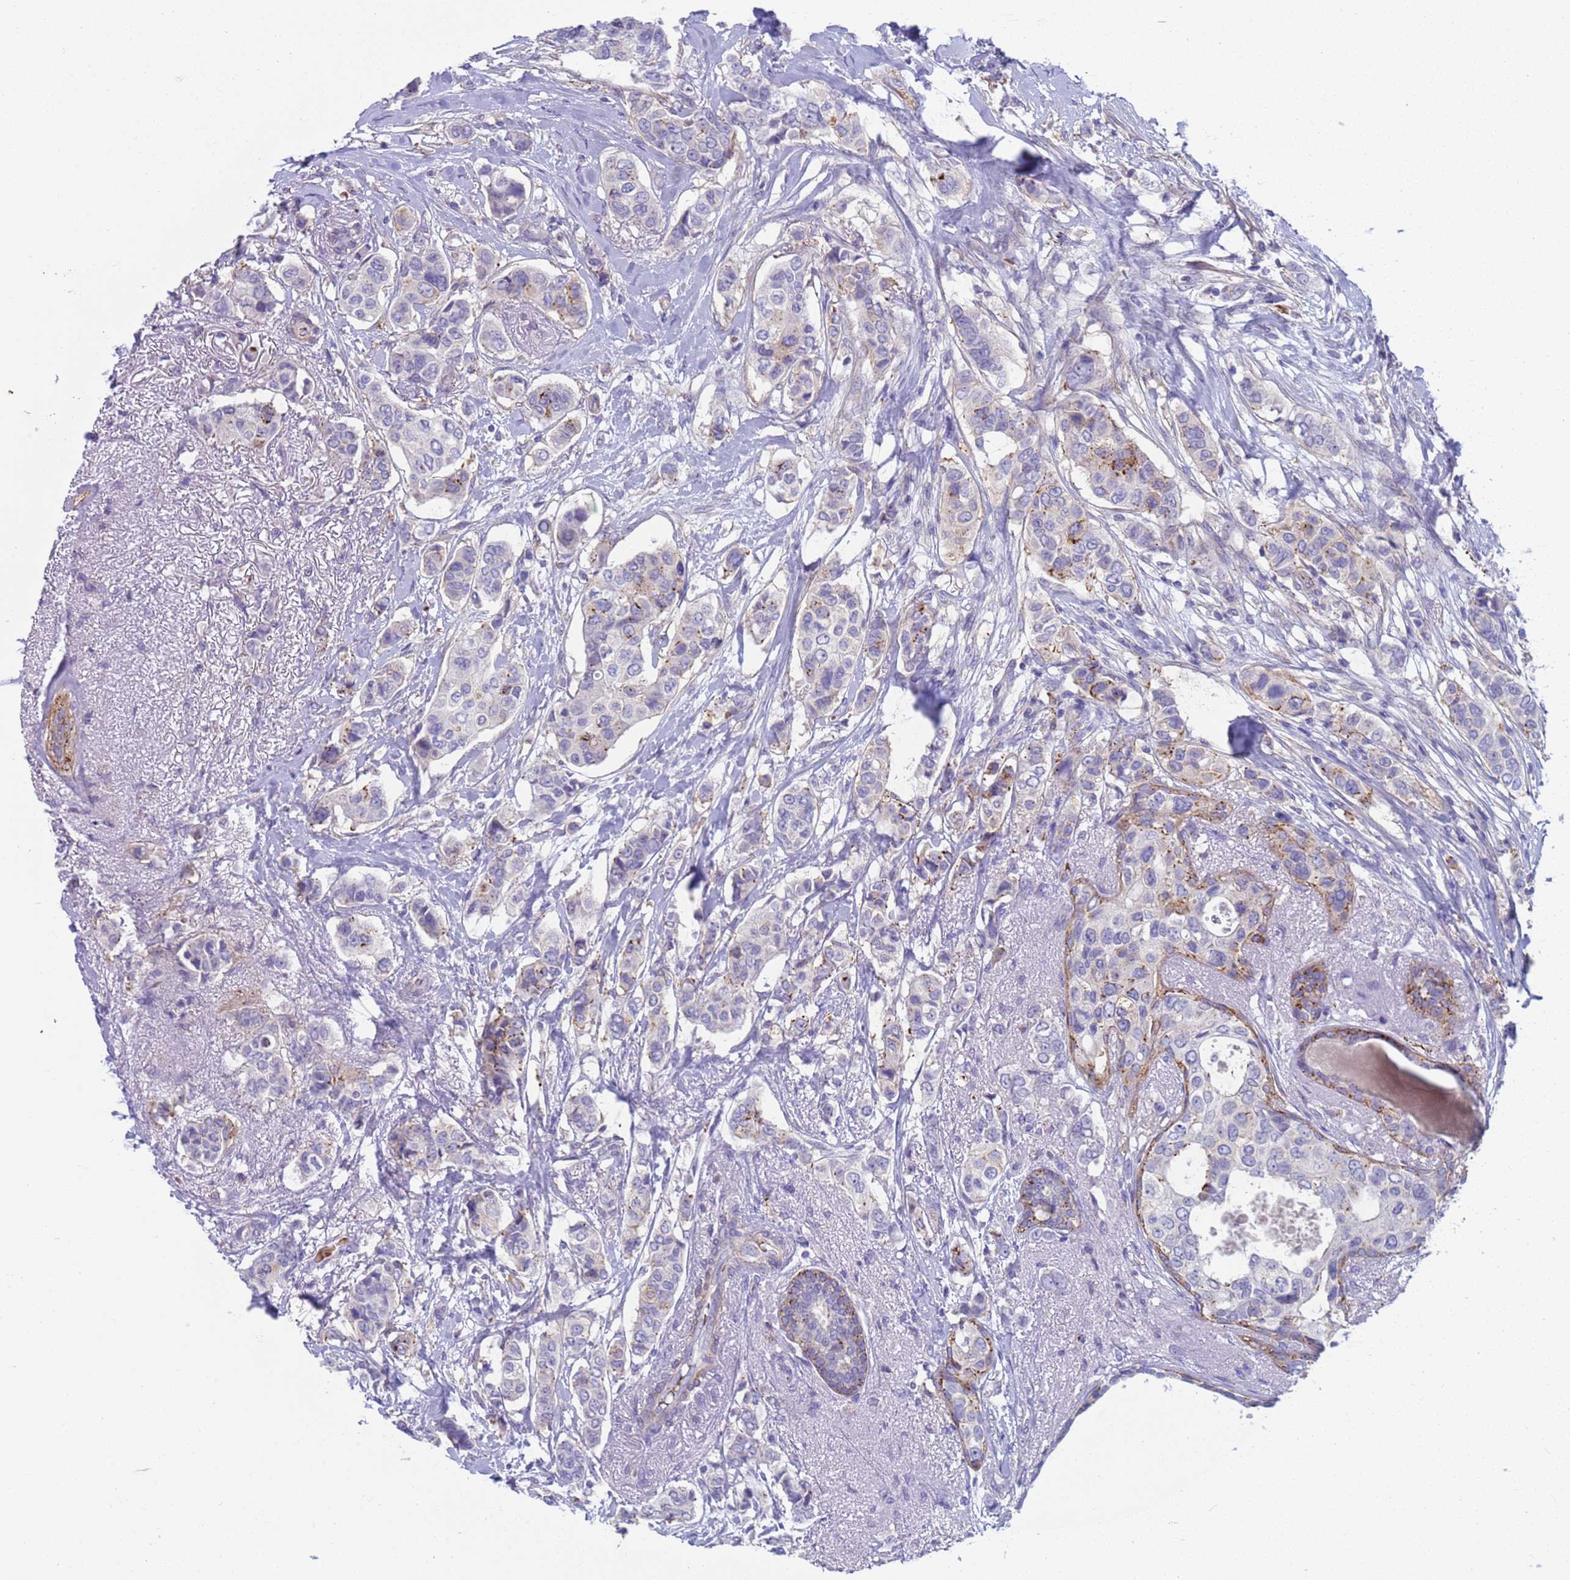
{"staining": {"intensity": "strong", "quantity": "<25%", "location": "cytoplasmic/membranous"}, "tissue": "breast cancer", "cell_type": "Tumor cells", "image_type": "cancer", "snomed": [{"axis": "morphology", "description": "Lobular carcinoma"}, {"axis": "topography", "description": "Breast"}], "caption": "A histopathology image of human breast cancer stained for a protein exhibits strong cytoplasmic/membranous brown staining in tumor cells.", "gene": "KBTBD3", "patient": {"sex": "female", "age": 51}}